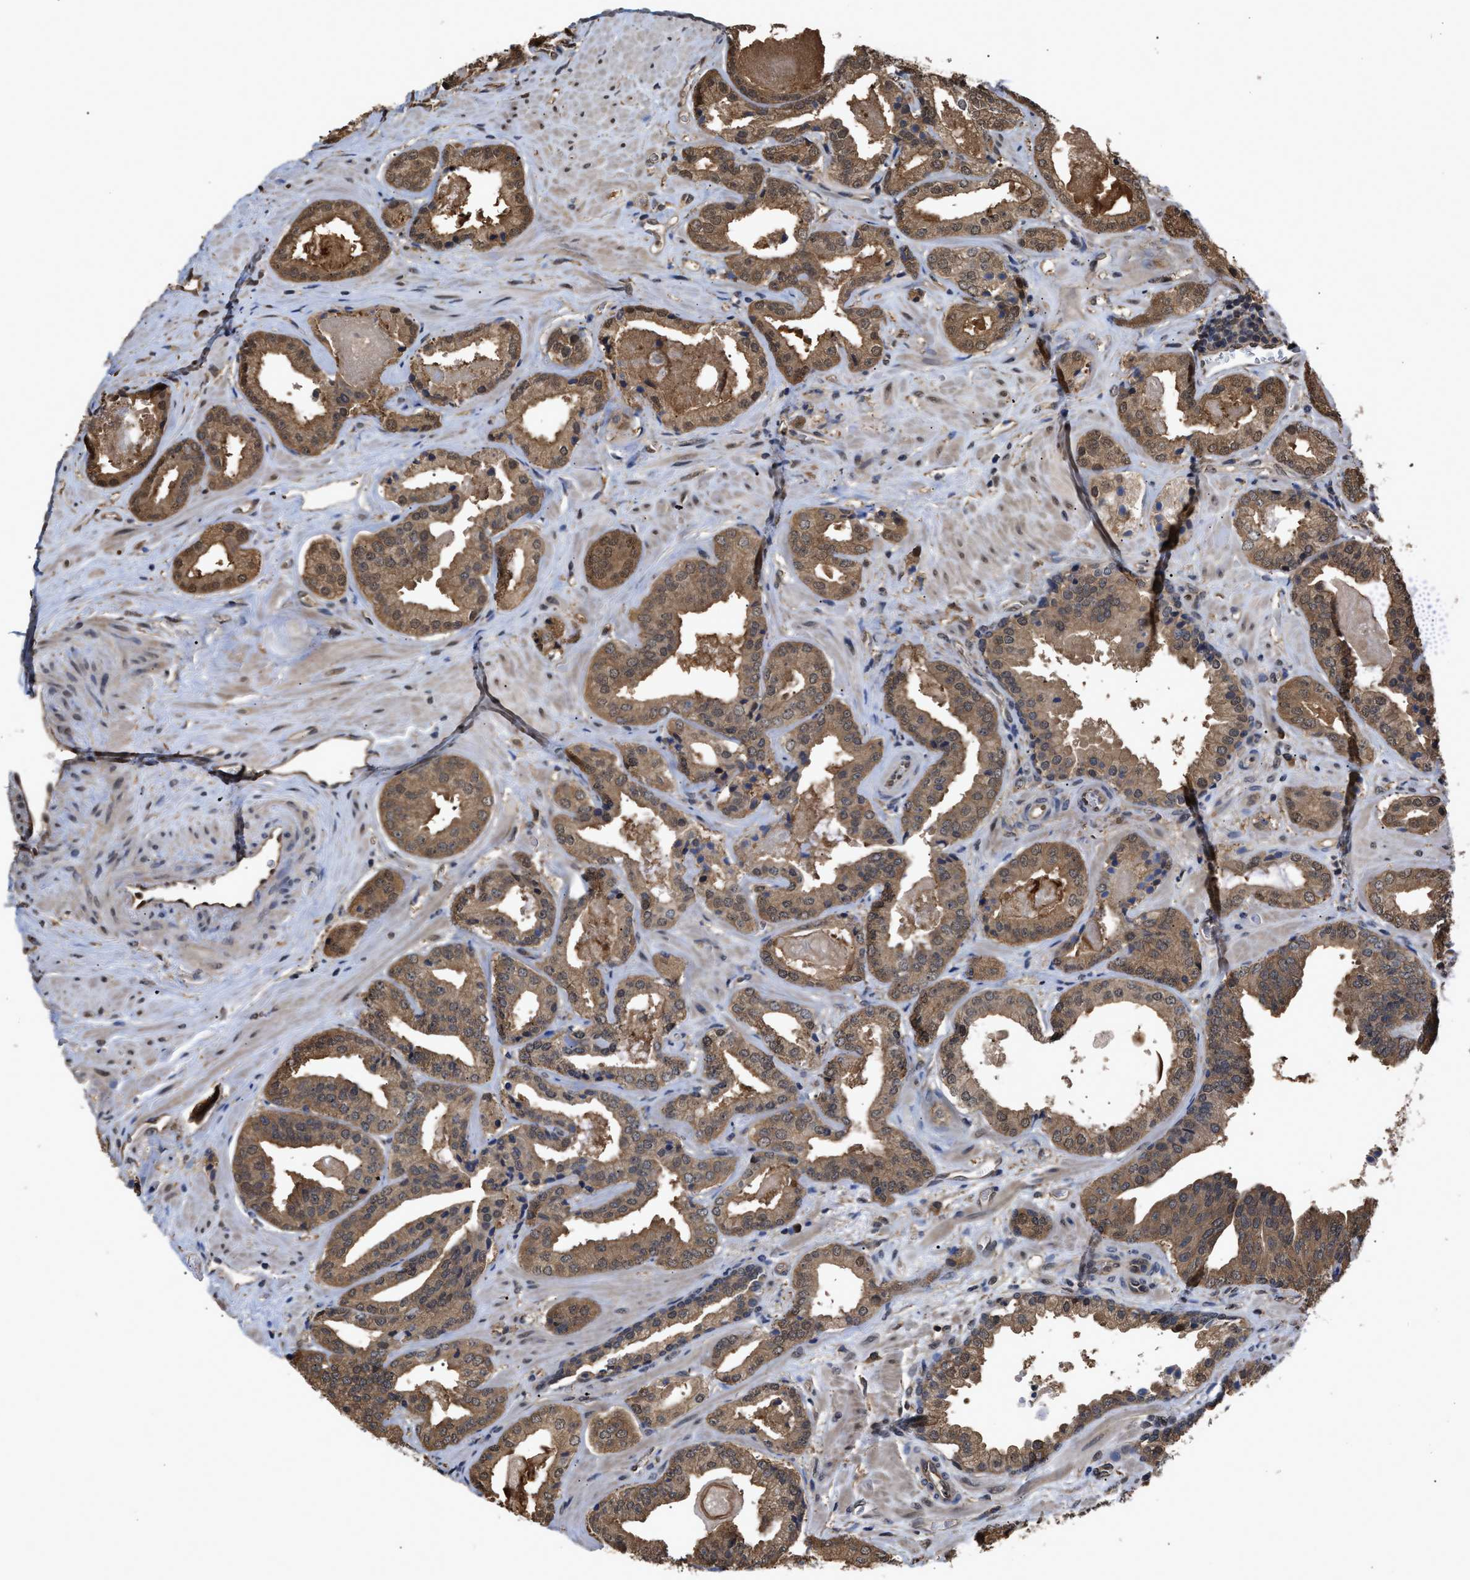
{"staining": {"intensity": "moderate", "quantity": ">75%", "location": "cytoplasmic/membranous"}, "tissue": "prostate cancer", "cell_type": "Tumor cells", "image_type": "cancer", "snomed": [{"axis": "morphology", "description": "Adenocarcinoma, Low grade"}, {"axis": "topography", "description": "Prostate"}], "caption": "Brown immunohistochemical staining in prostate adenocarcinoma (low-grade) reveals moderate cytoplasmic/membranous positivity in about >75% of tumor cells.", "gene": "SCAI", "patient": {"sex": "male", "age": 71}}